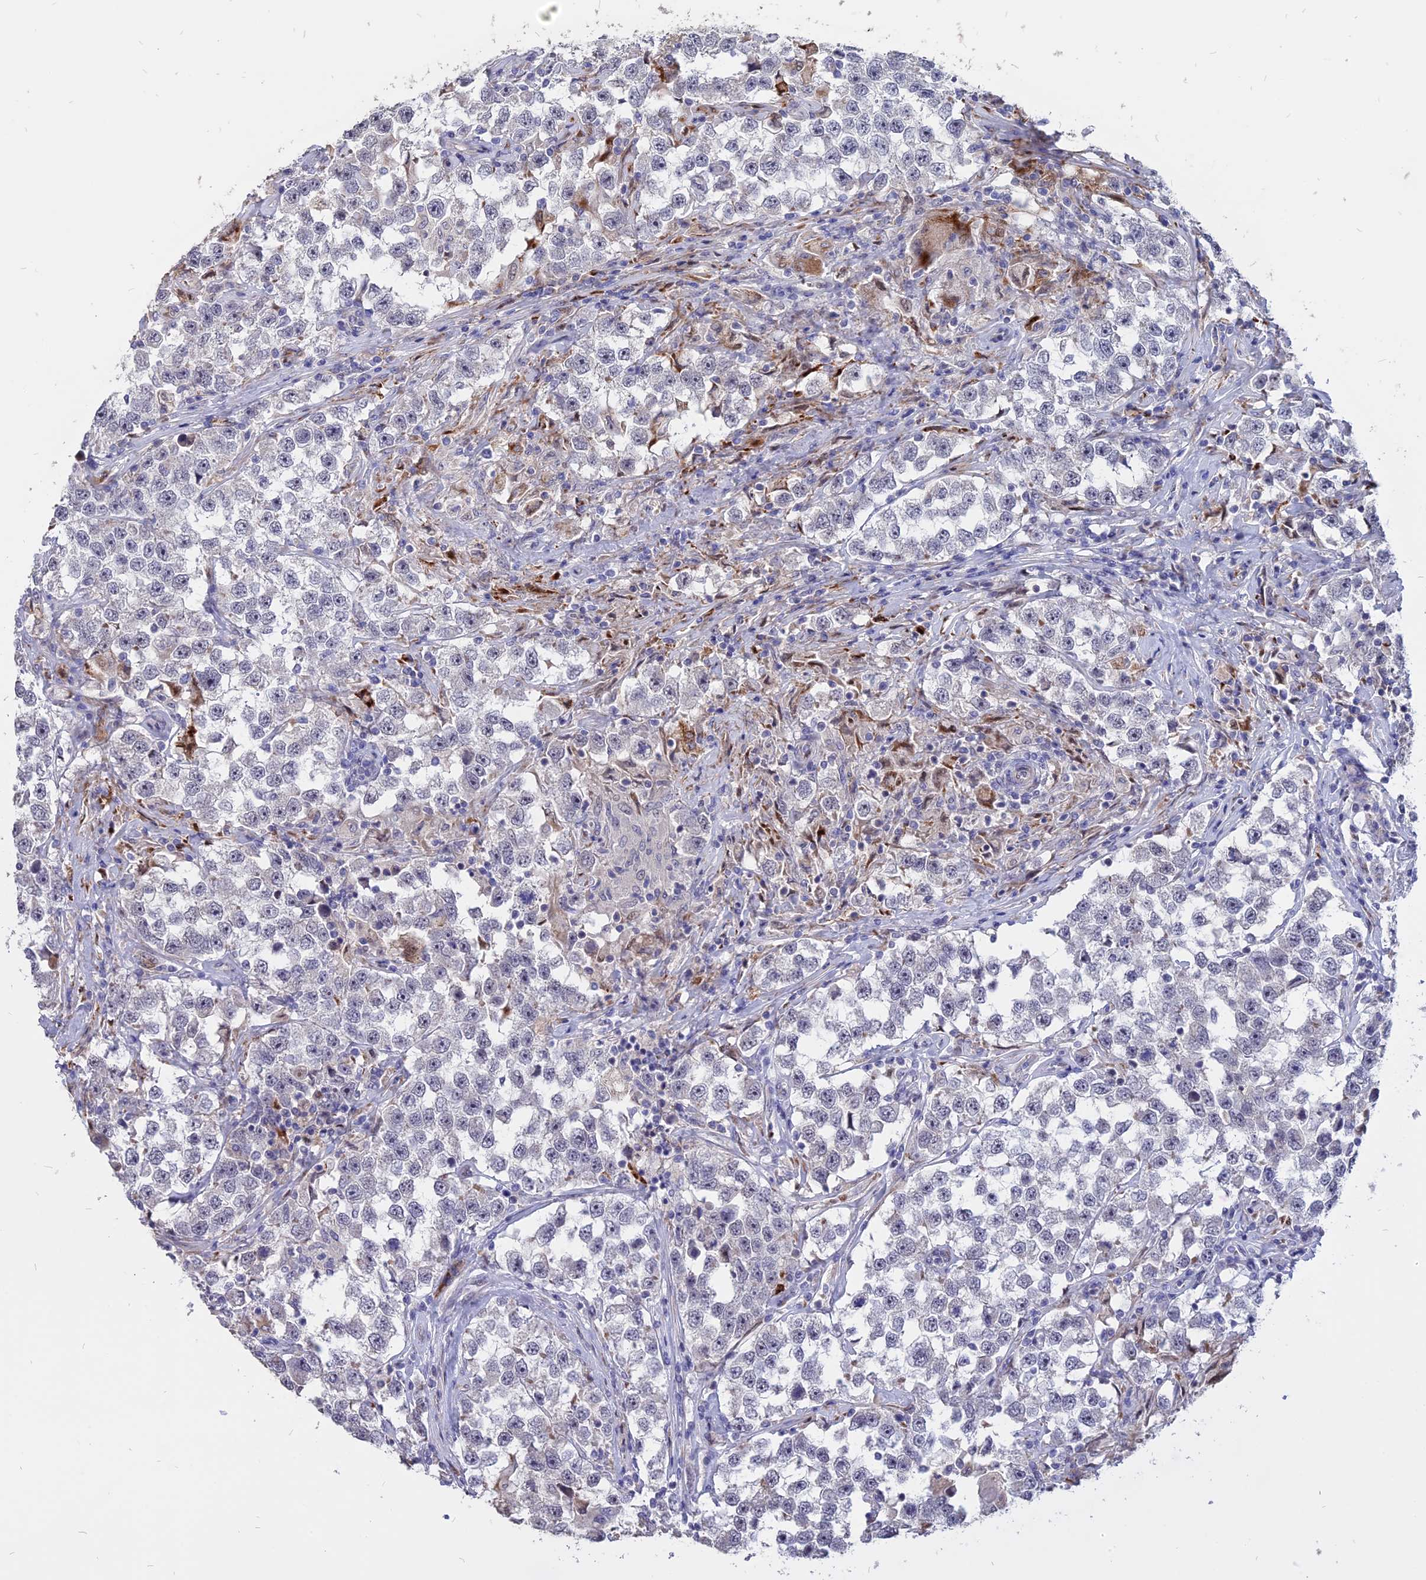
{"staining": {"intensity": "negative", "quantity": "none", "location": "none"}, "tissue": "testis cancer", "cell_type": "Tumor cells", "image_type": "cancer", "snomed": [{"axis": "morphology", "description": "Seminoma, NOS"}, {"axis": "topography", "description": "Testis"}], "caption": "Immunohistochemistry (IHC) of human testis cancer (seminoma) demonstrates no expression in tumor cells.", "gene": "TMEM263", "patient": {"sex": "male", "age": 46}}